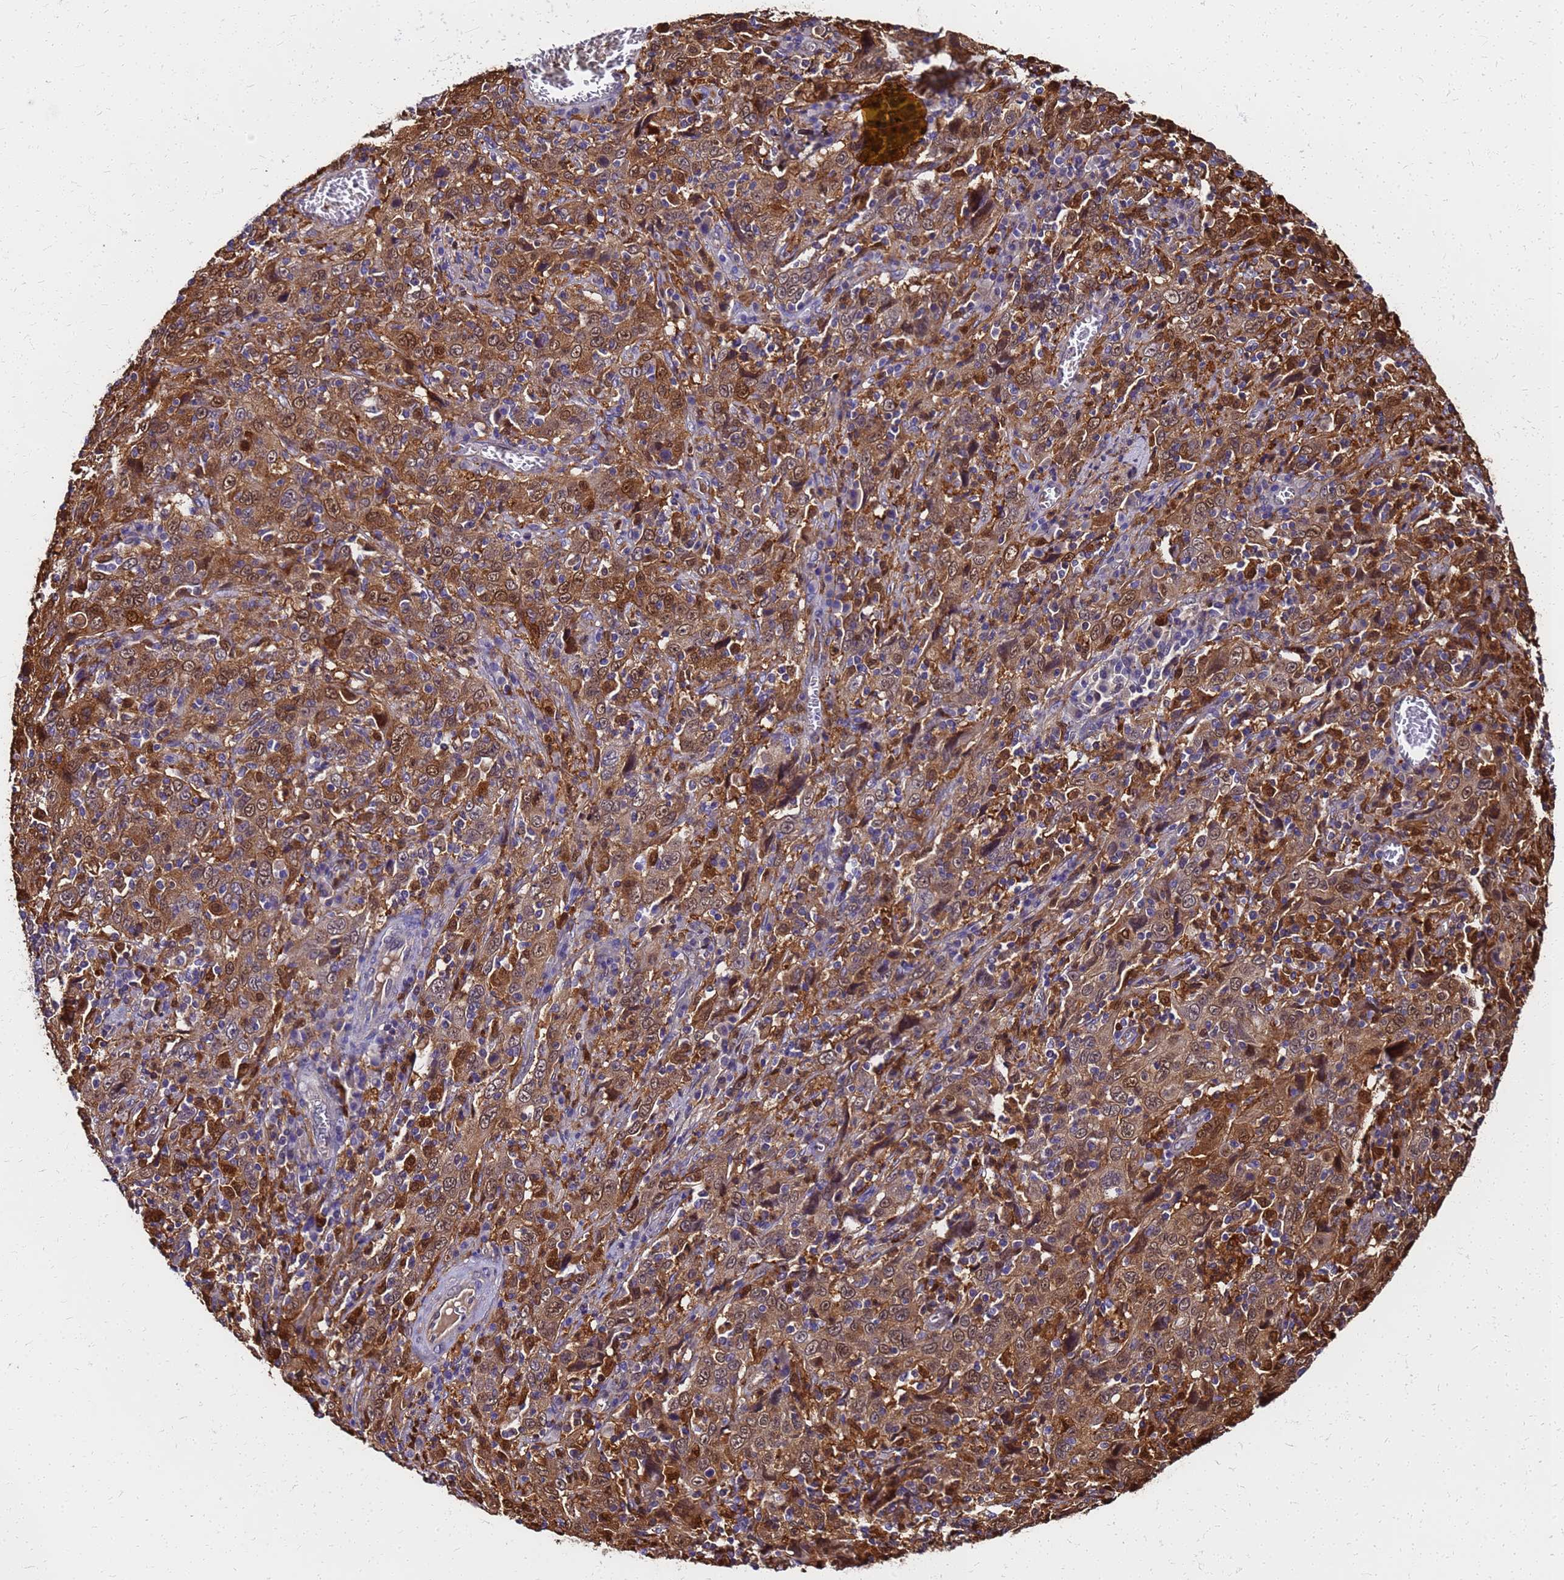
{"staining": {"intensity": "moderate", "quantity": ">75%", "location": "cytoplasmic/membranous,nuclear"}, "tissue": "cervical cancer", "cell_type": "Tumor cells", "image_type": "cancer", "snomed": [{"axis": "morphology", "description": "Squamous cell carcinoma, NOS"}, {"axis": "topography", "description": "Cervix"}], "caption": "Immunohistochemistry (IHC) of human cervical cancer (squamous cell carcinoma) reveals medium levels of moderate cytoplasmic/membranous and nuclear expression in about >75% of tumor cells. (IHC, brightfield microscopy, high magnification).", "gene": "S100A11", "patient": {"sex": "female", "age": 46}}